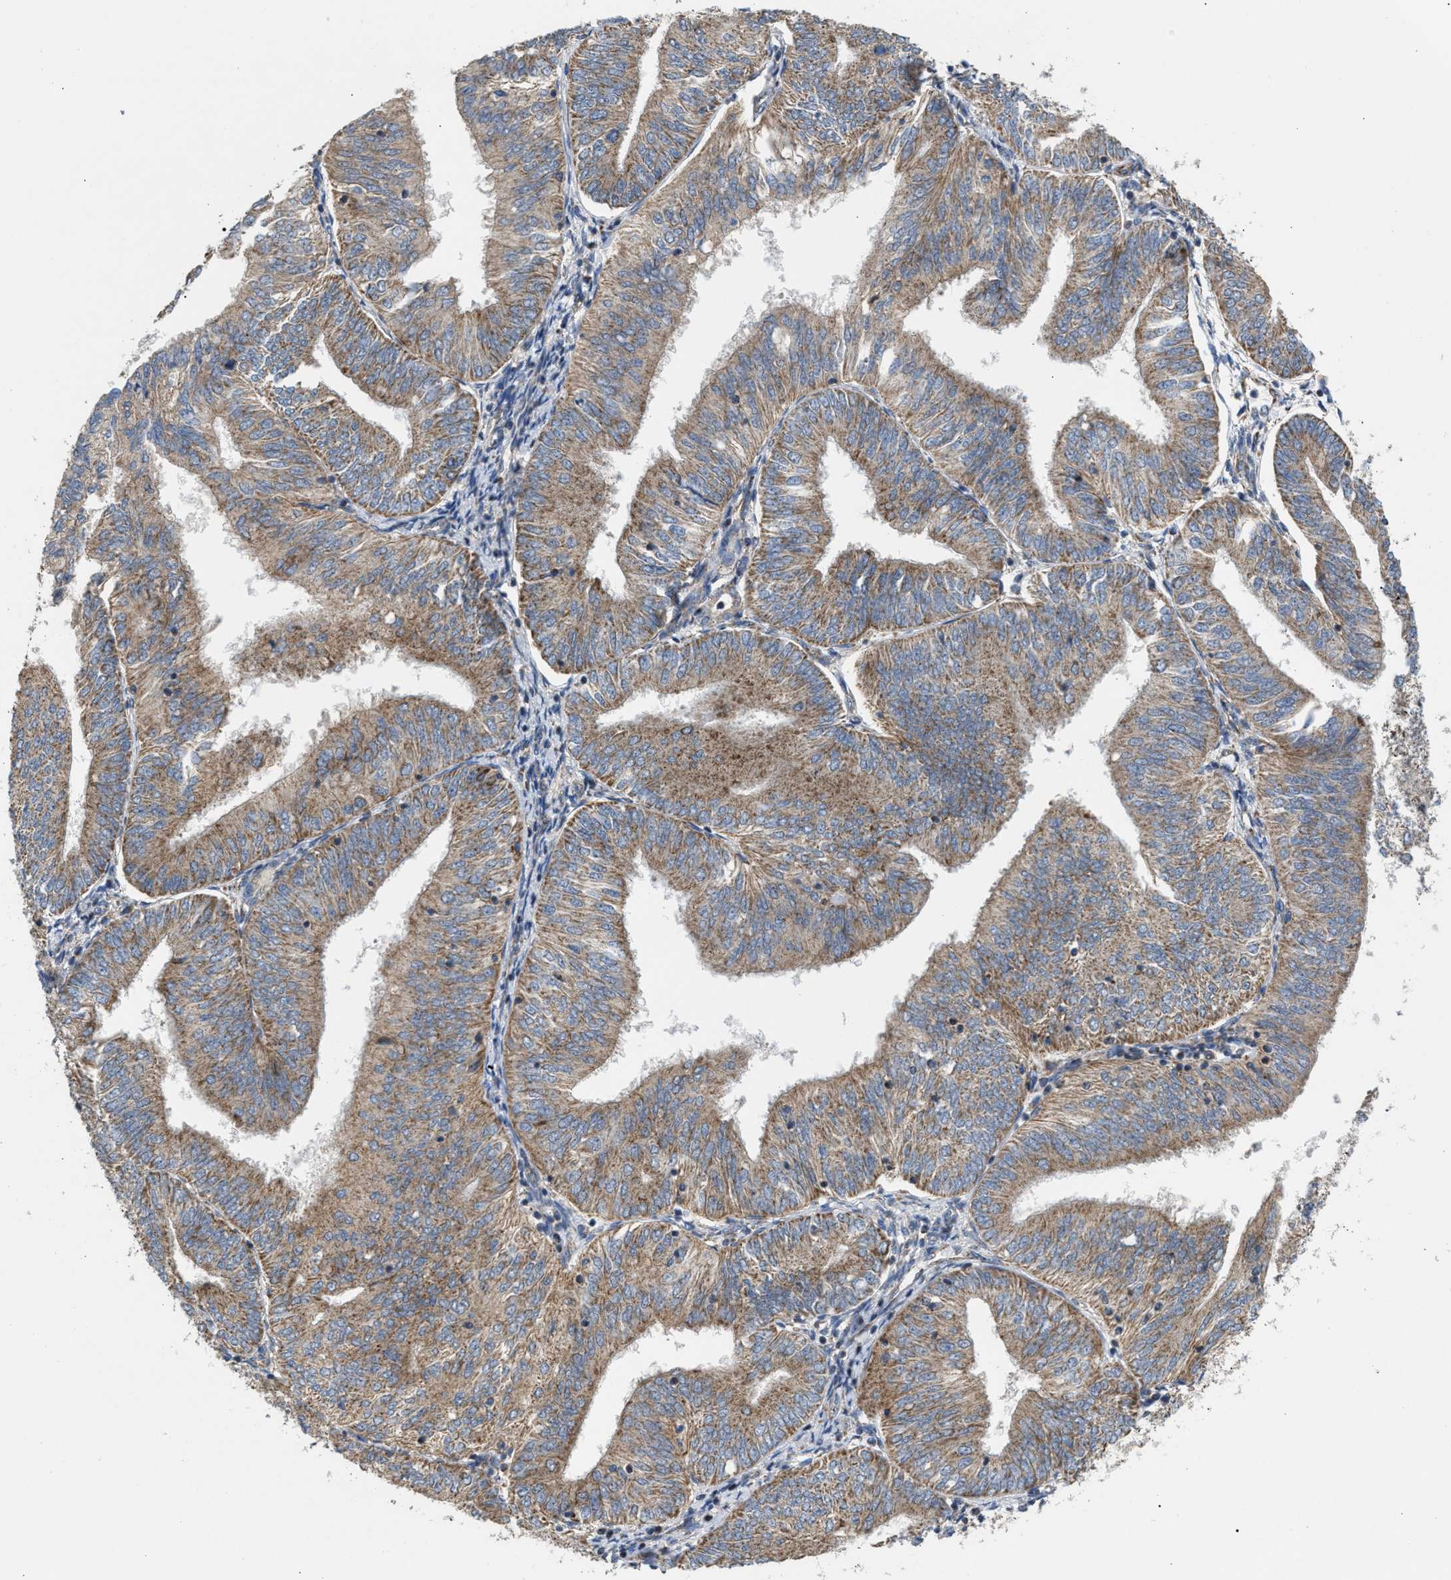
{"staining": {"intensity": "weak", "quantity": ">75%", "location": "cytoplasmic/membranous"}, "tissue": "endometrial cancer", "cell_type": "Tumor cells", "image_type": "cancer", "snomed": [{"axis": "morphology", "description": "Adenocarcinoma, NOS"}, {"axis": "topography", "description": "Endometrium"}], "caption": "Endometrial cancer was stained to show a protein in brown. There is low levels of weak cytoplasmic/membranous positivity in about >75% of tumor cells.", "gene": "TACO1", "patient": {"sex": "female", "age": 58}}